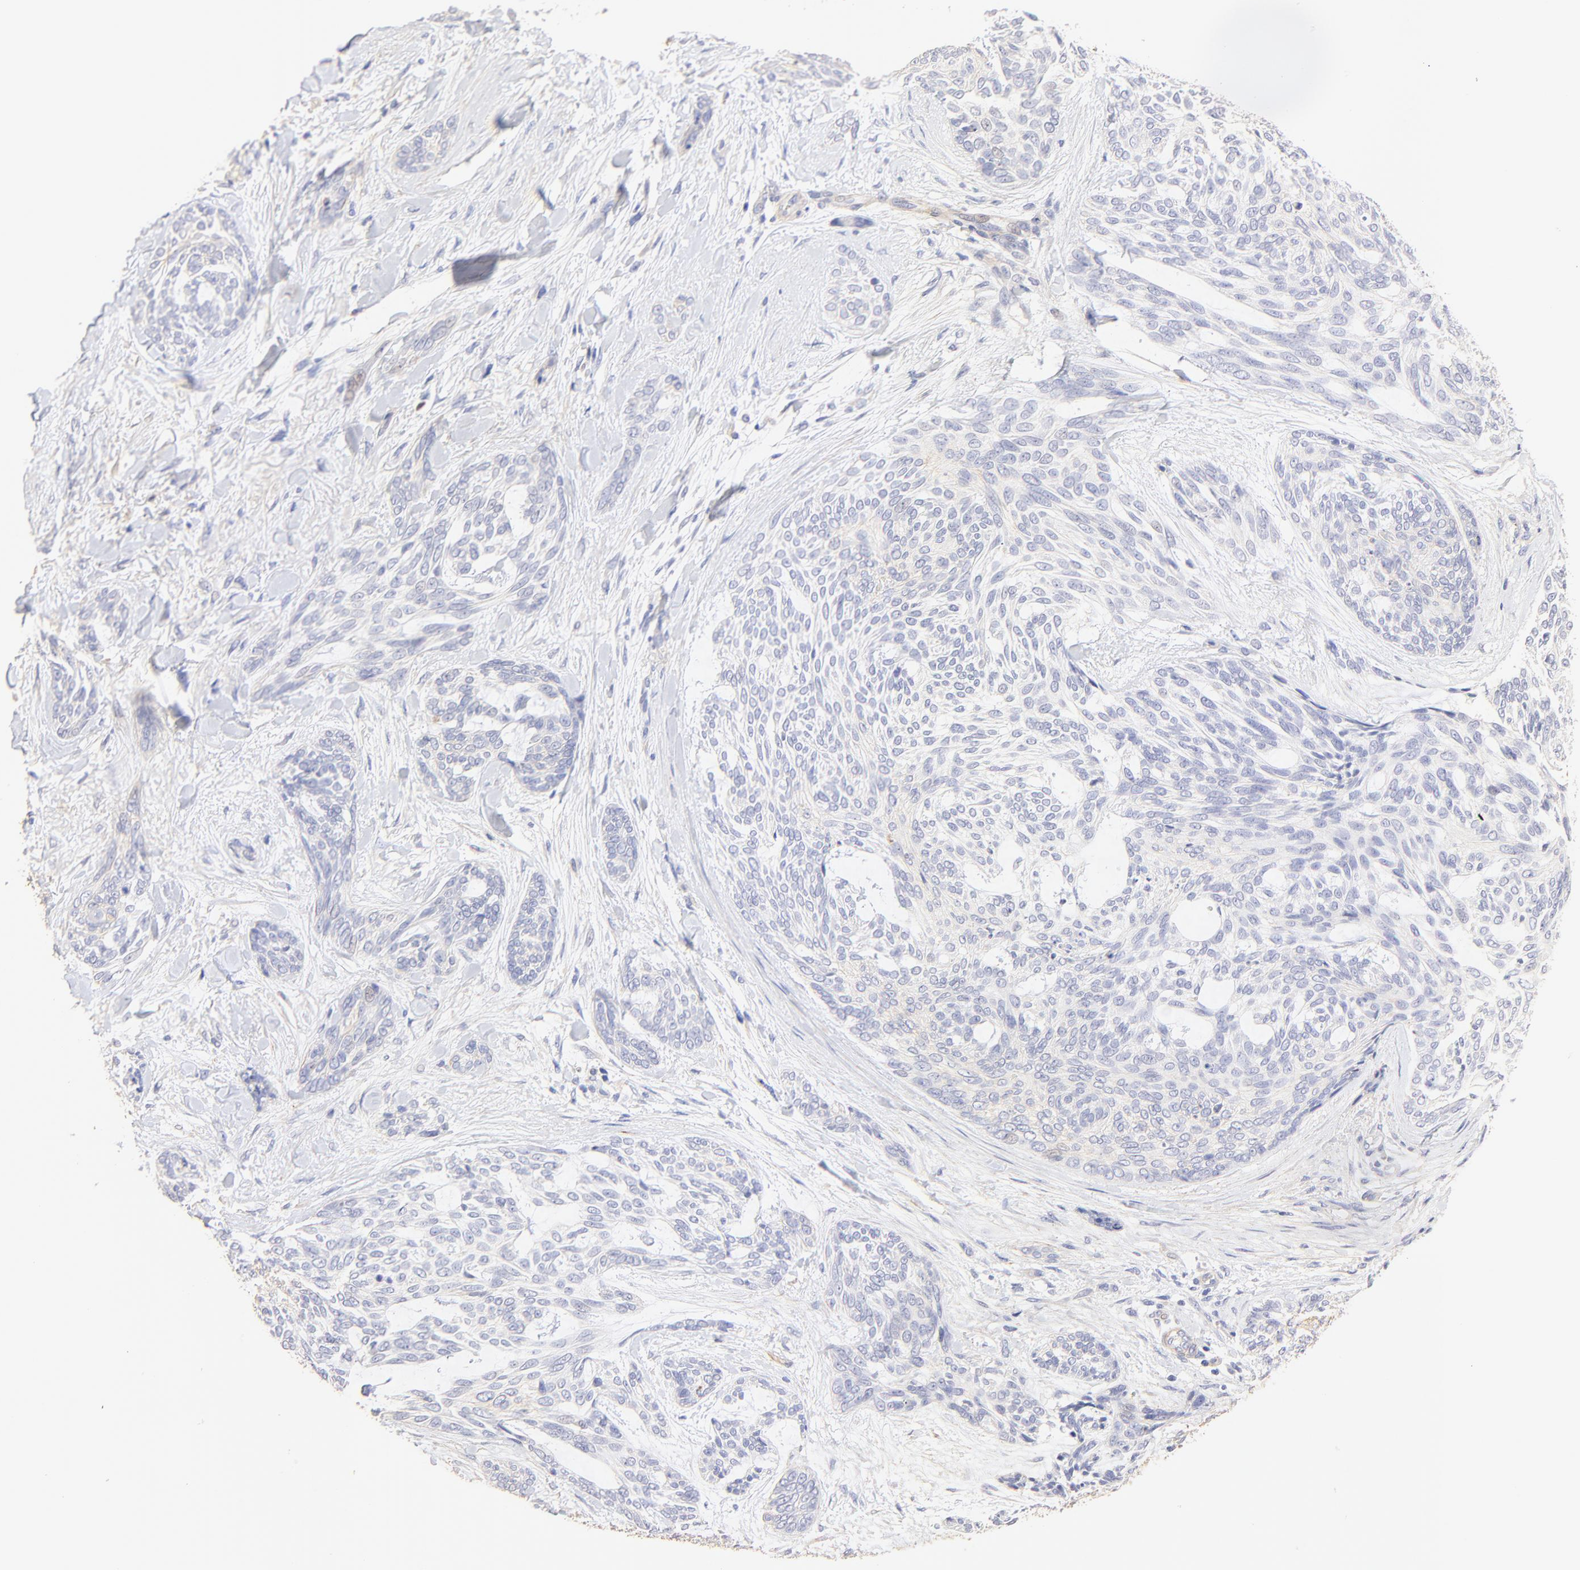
{"staining": {"intensity": "negative", "quantity": "none", "location": "none"}, "tissue": "skin cancer", "cell_type": "Tumor cells", "image_type": "cancer", "snomed": [{"axis": "morphology", "description": "Normal tissue, NOS"}, {"axis": "morphology", "description": "Basal cell carcinoma"}, {"axis": "topography", "description": "Skin"}], "caption": "Immunohistochemical staining of human basal cell carcinoma (skin) exhibits no significant expression in tumor cells.", "gene": "ACTRT1", "patient": {"sex": "female", "age": 71}}